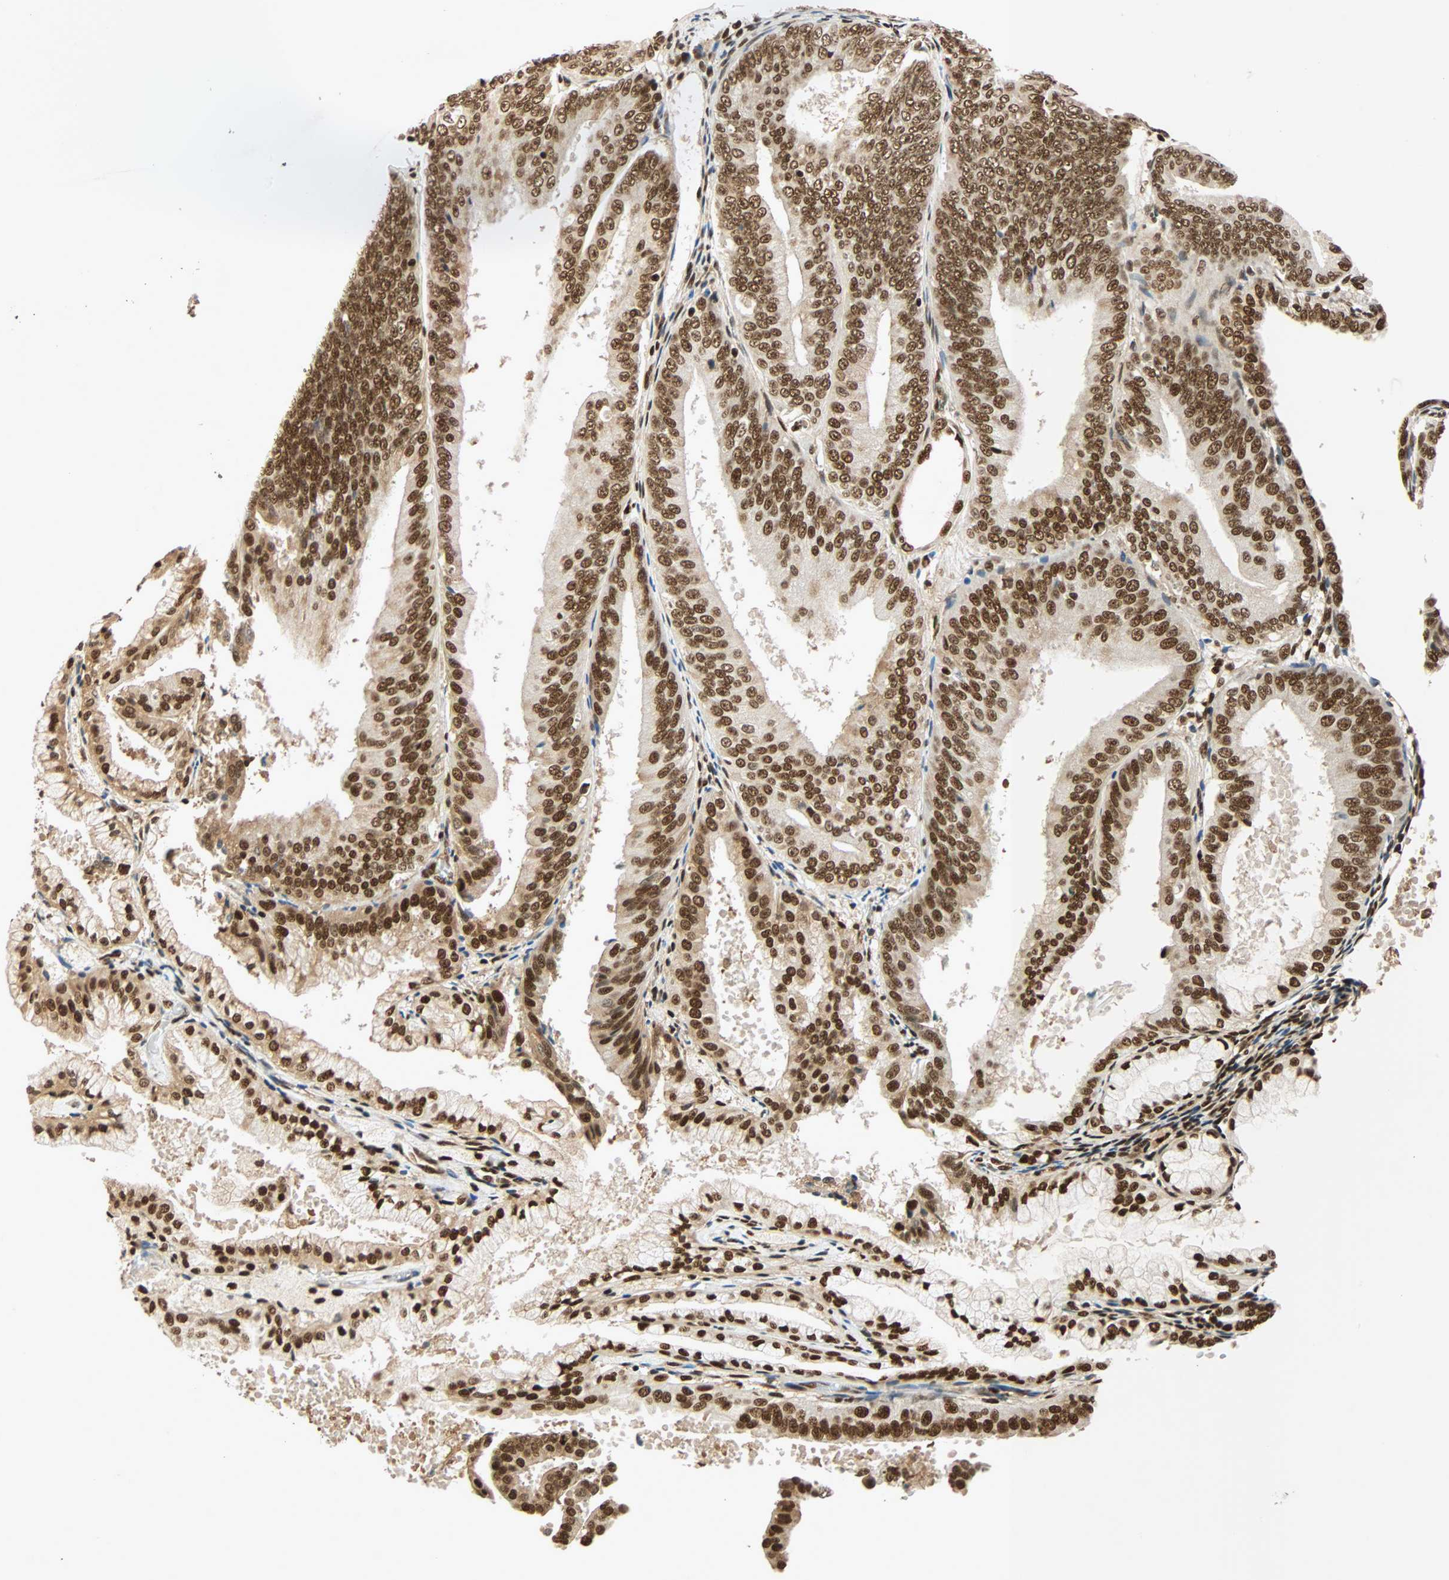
{"staining": {"intensity": "strong", "quantity": ">75%", "location": "cytoplasmic/membranous,nuclear"}, "tissue": "endometrial cancer", "cell_type": "Tumor cells", "image_type": "cancer", "snomed": [{"axis": "morphology", "description": "Adenocarcinoma, NOS"}, {"axis": "topography", "description": "Endometrium"}], "caption": "Immunohistochemical staining of endometrial adenocarcinoma displays high levels of strong cytoplasmic/membranous and nuclear expression in about >75% of tumor cells.", "gene": "CDK12", "patient": {"sex": "female", "age": 63}}